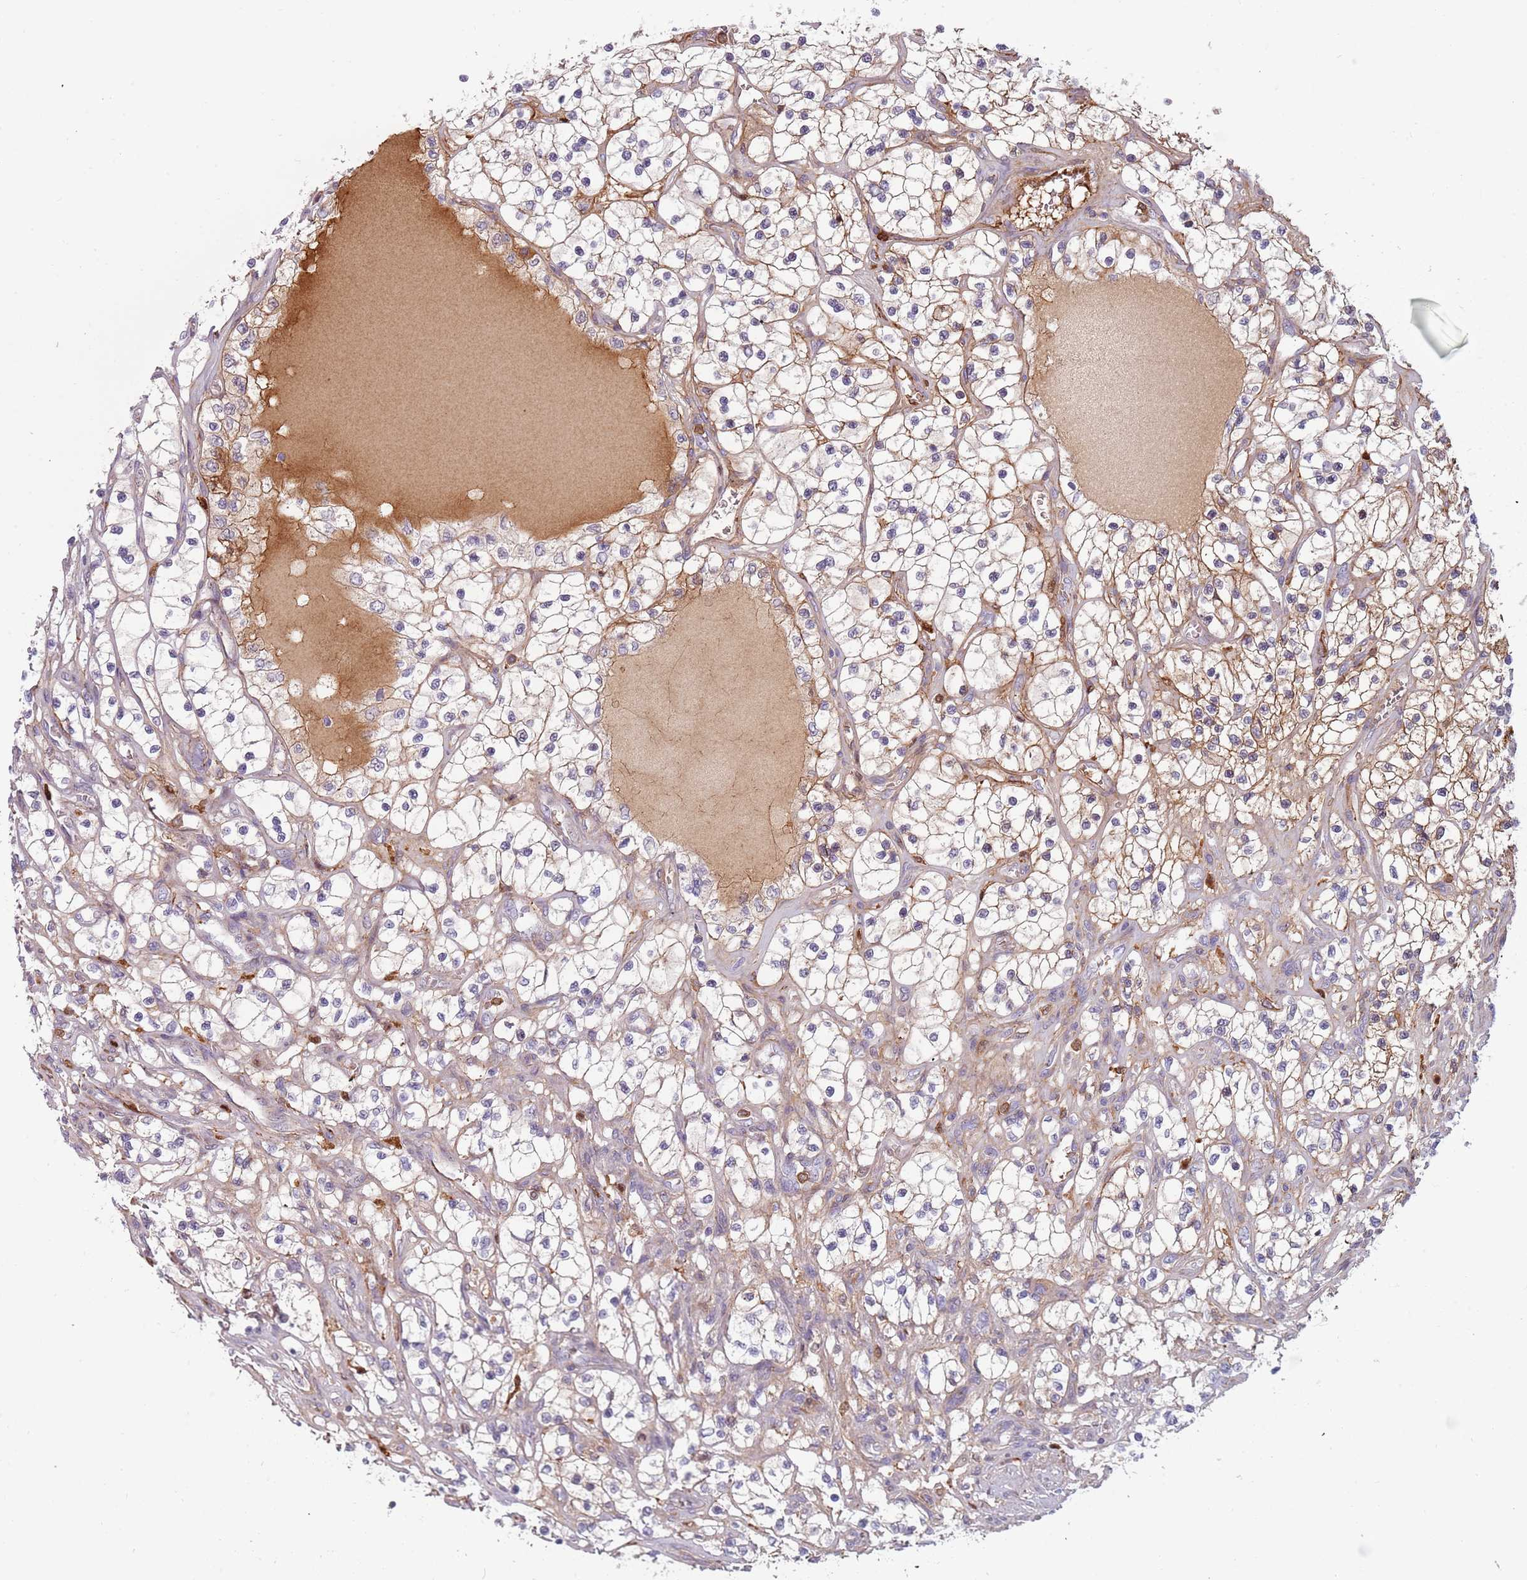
{"staining": {"intensity": "moderate", "quantity": "<25%", "location": "cytoplasmic/membranous"}, "tissue": "renal cancer", "cell_type": "Tumor cells", "image_type": "cancer", "snomed": [{"axis": "morphology", "description": "Adenocarcinoma, NOS"}, {"axis": "topography", "description": "Kidney"}], "caption": "The image displays a brown stain indicating the presence of a protein in the cytoplasmic/membranous of tumor cells in renal adenocarcinoma.", "gene": "NADK", "patient": {"sex": "female", "age": 69}}